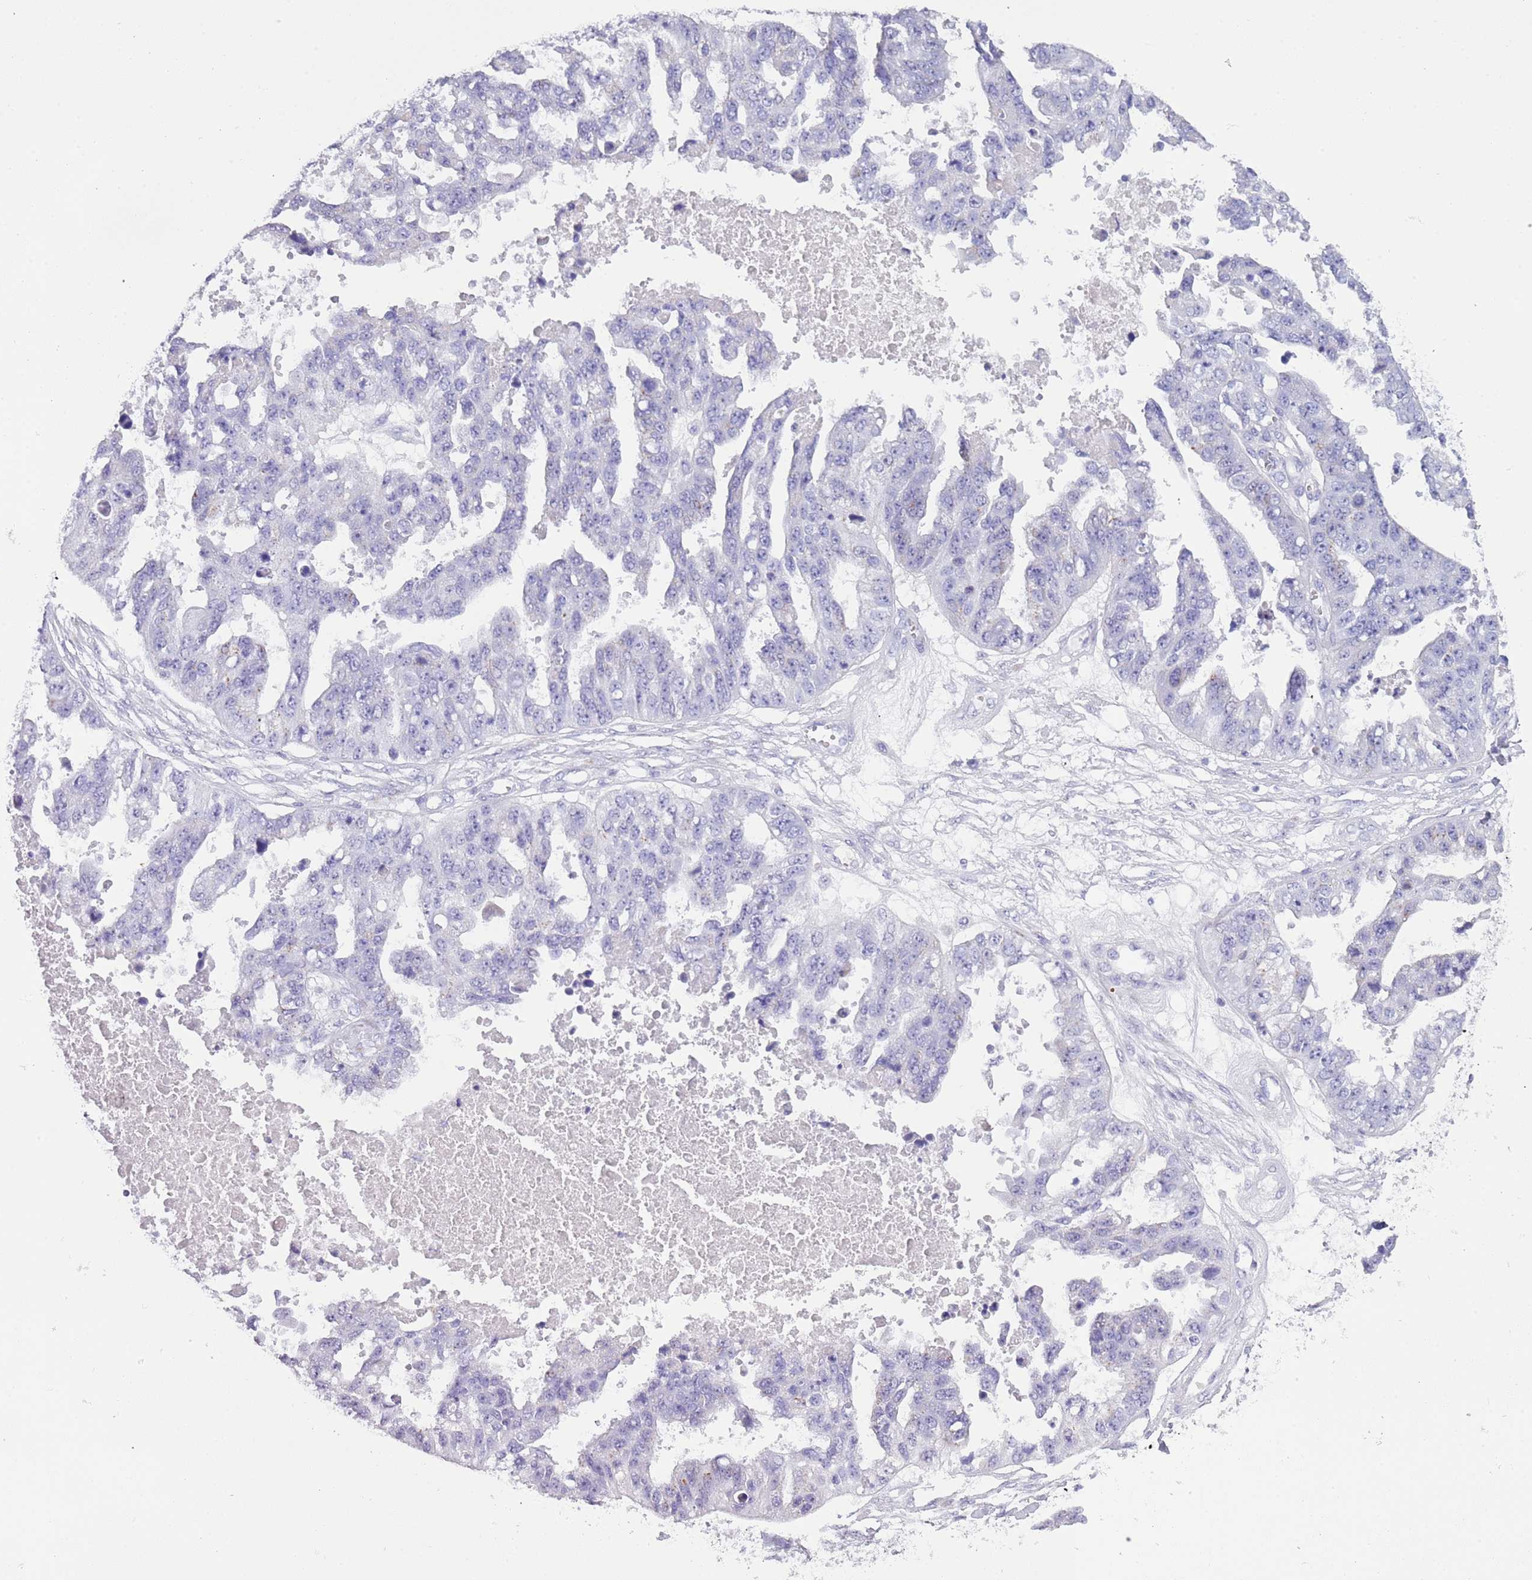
{"staining": {"intensity": "negative", "quantity": "none", "location": "none"}, "tissue": "ovarian cancer", "cell_type": "Tumor cells", "image_type": "cancer", "snomed": [{"axis": "morphology", "description": "Cystadenocarcinoma, serous, NOS"}, {"axis": "topography", "description": "Ovary"}], "caption": "Immunohistochemical staining of human ovarian cancer exhibits no significant staining in tumor cells.", "gene": "NBPF6", "patient": {"sex": "female", "age": 58}}